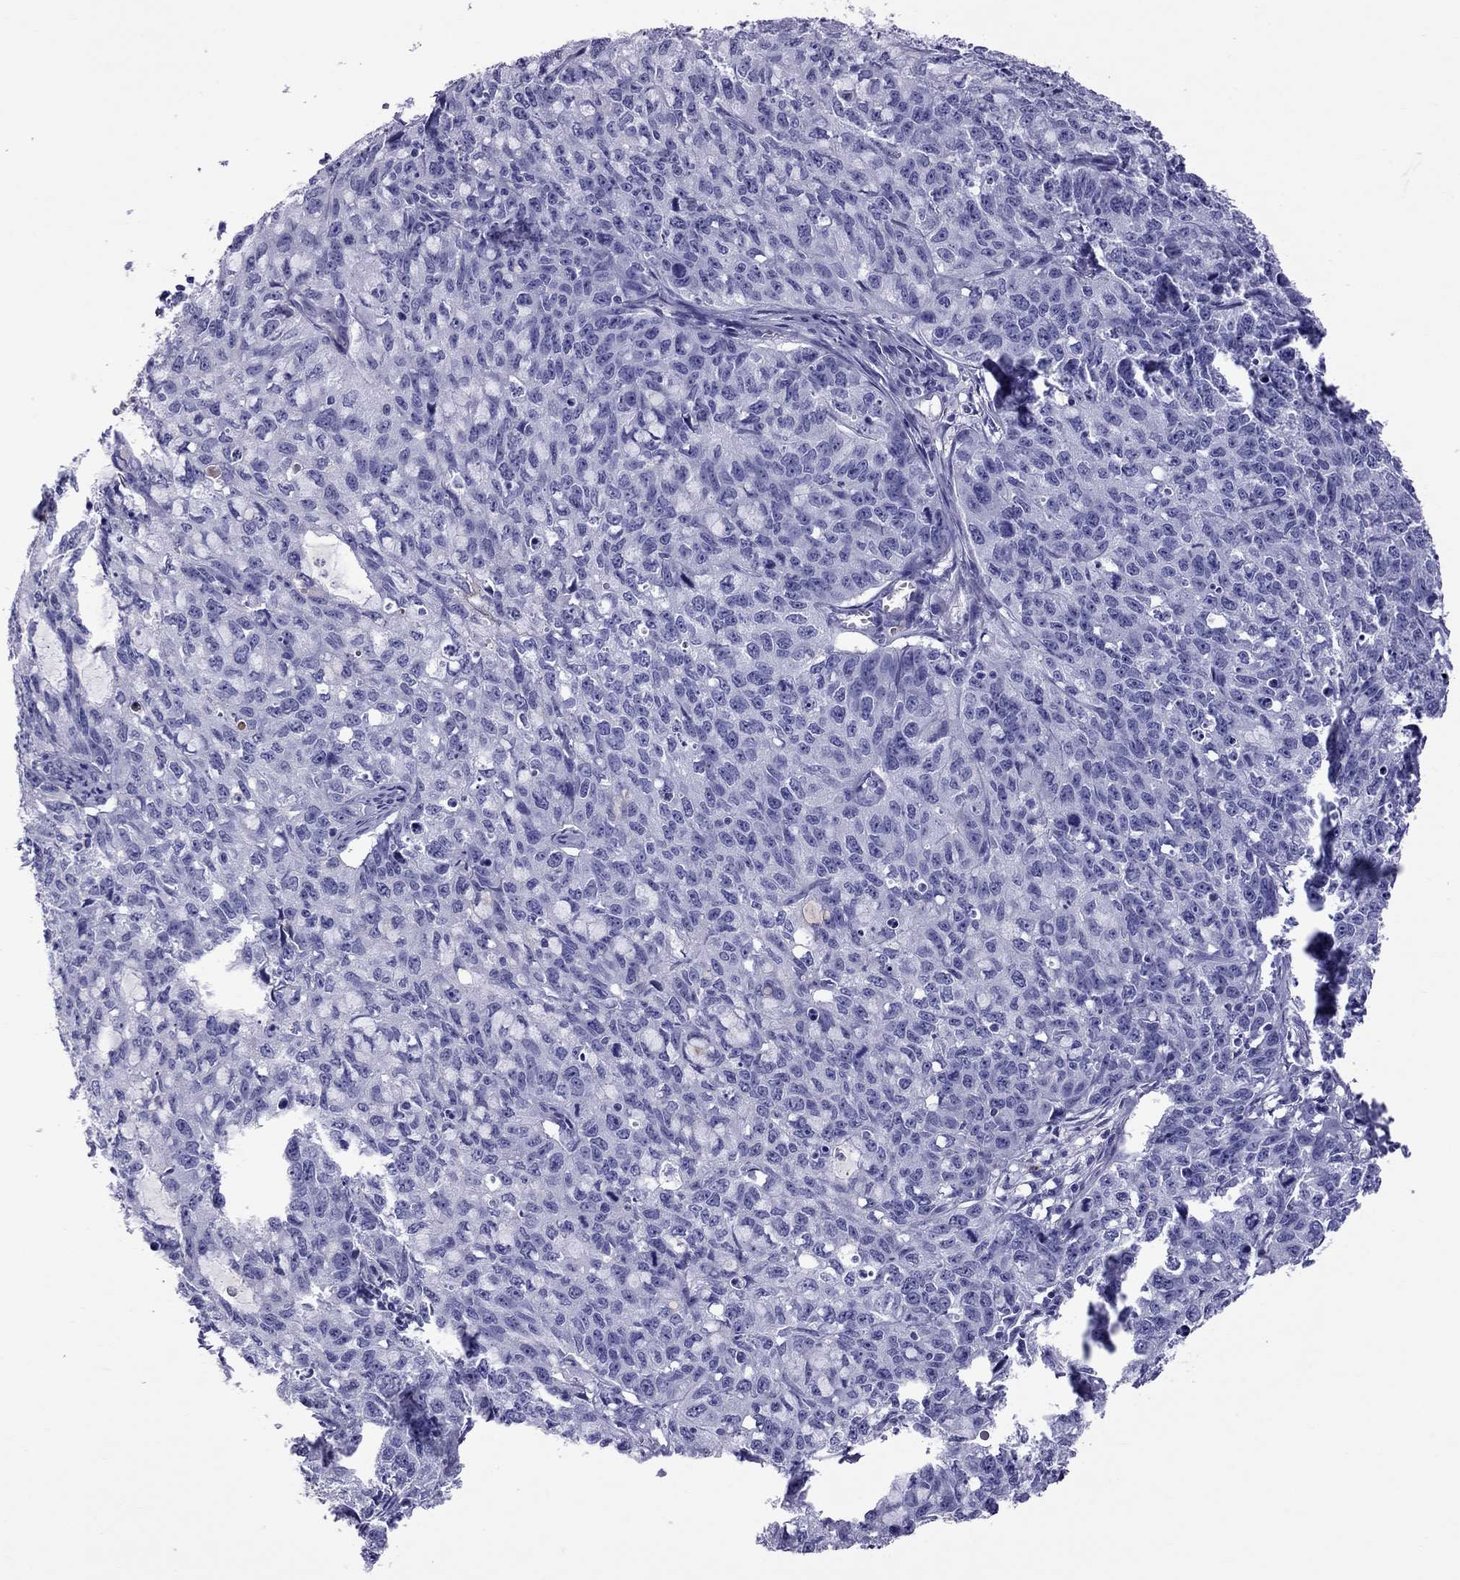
{"staining": {"intensity": "negative", "quantity": "none", "location": "none"}, "tissue": "cervical cancer", "cell_type": "Tumor cells", "image_type": "cancer", "snomed": [{"axis": "morphology", "description": "Squamous cell carcinoma, NOS"}, {"axis": "topography", "description": "Cervix"}], "caption": "High power microscopy photomicrograph of an immunohistochemistry histopathology image of cervical cancer, revealing no significant expression in tumor cells. (Brightfield microscopy of DAB (3,3'-diaminobenzidine) immunohistochemistry (IHC) at high magnification).", "gene": "SCART1", "patient": {"sex": "female", "age": 28}}